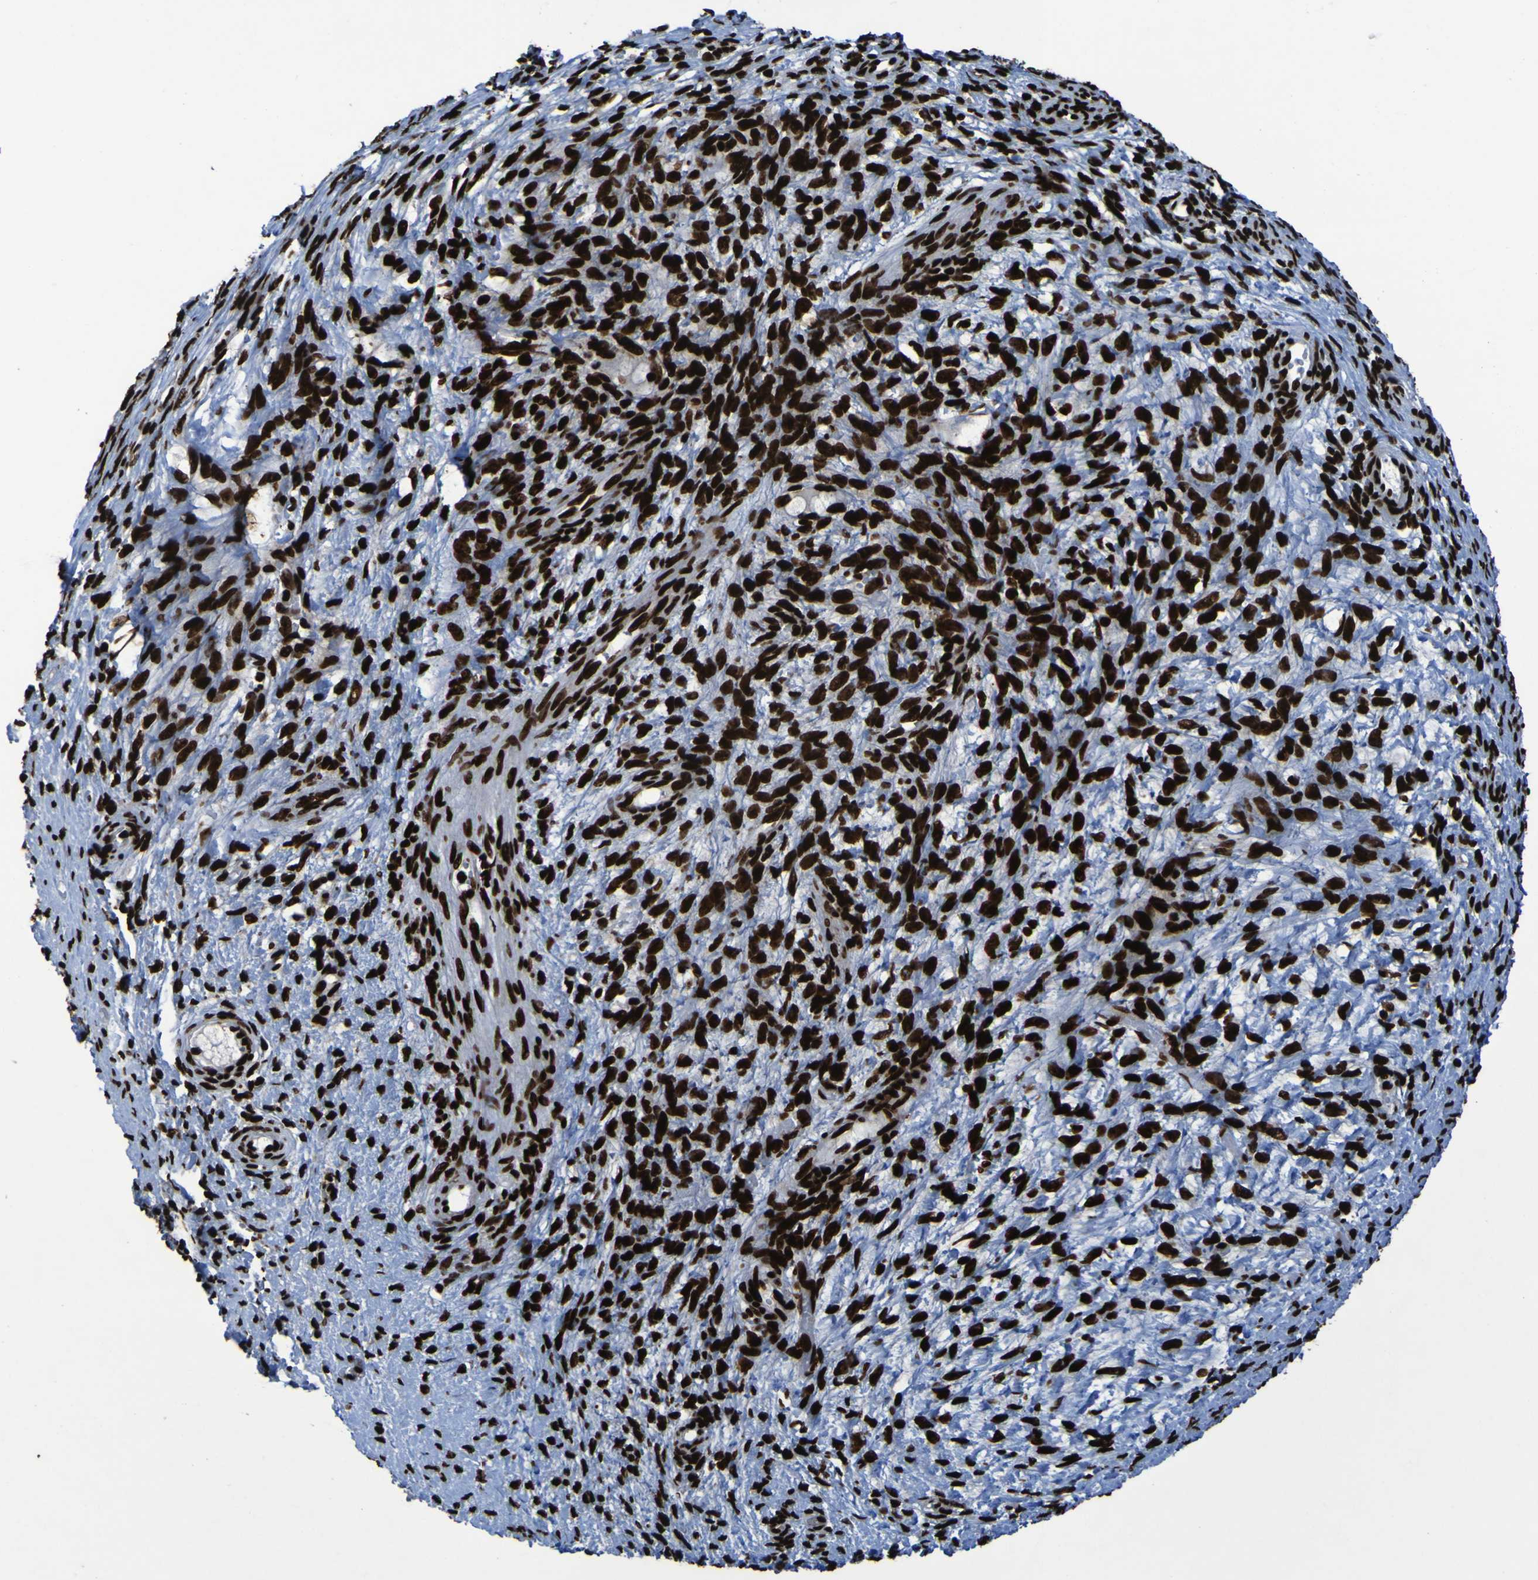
{"staining": {"intensity": "strong", "quantity": ">75%", "location": "nuclear"}, "tissue": "ovarian cancer", "cell_type": "Tumor cells", "image_type": "cancer", "snomed": [{"axis": "morphology", "description": "Cystadenocarcinoma, mucinous, NOS"}, {"axis": "topography", "description": "Ovary"}], "caption": "Protein staining of ovarian mucinous cystadenocarcinoma tissue exhibits strong nuclear expression in approximately >75% of tumor cells. Nuclei are stained in blue.", "gene": "NPM1", "patient": {"sex": "female", "age": 80}}